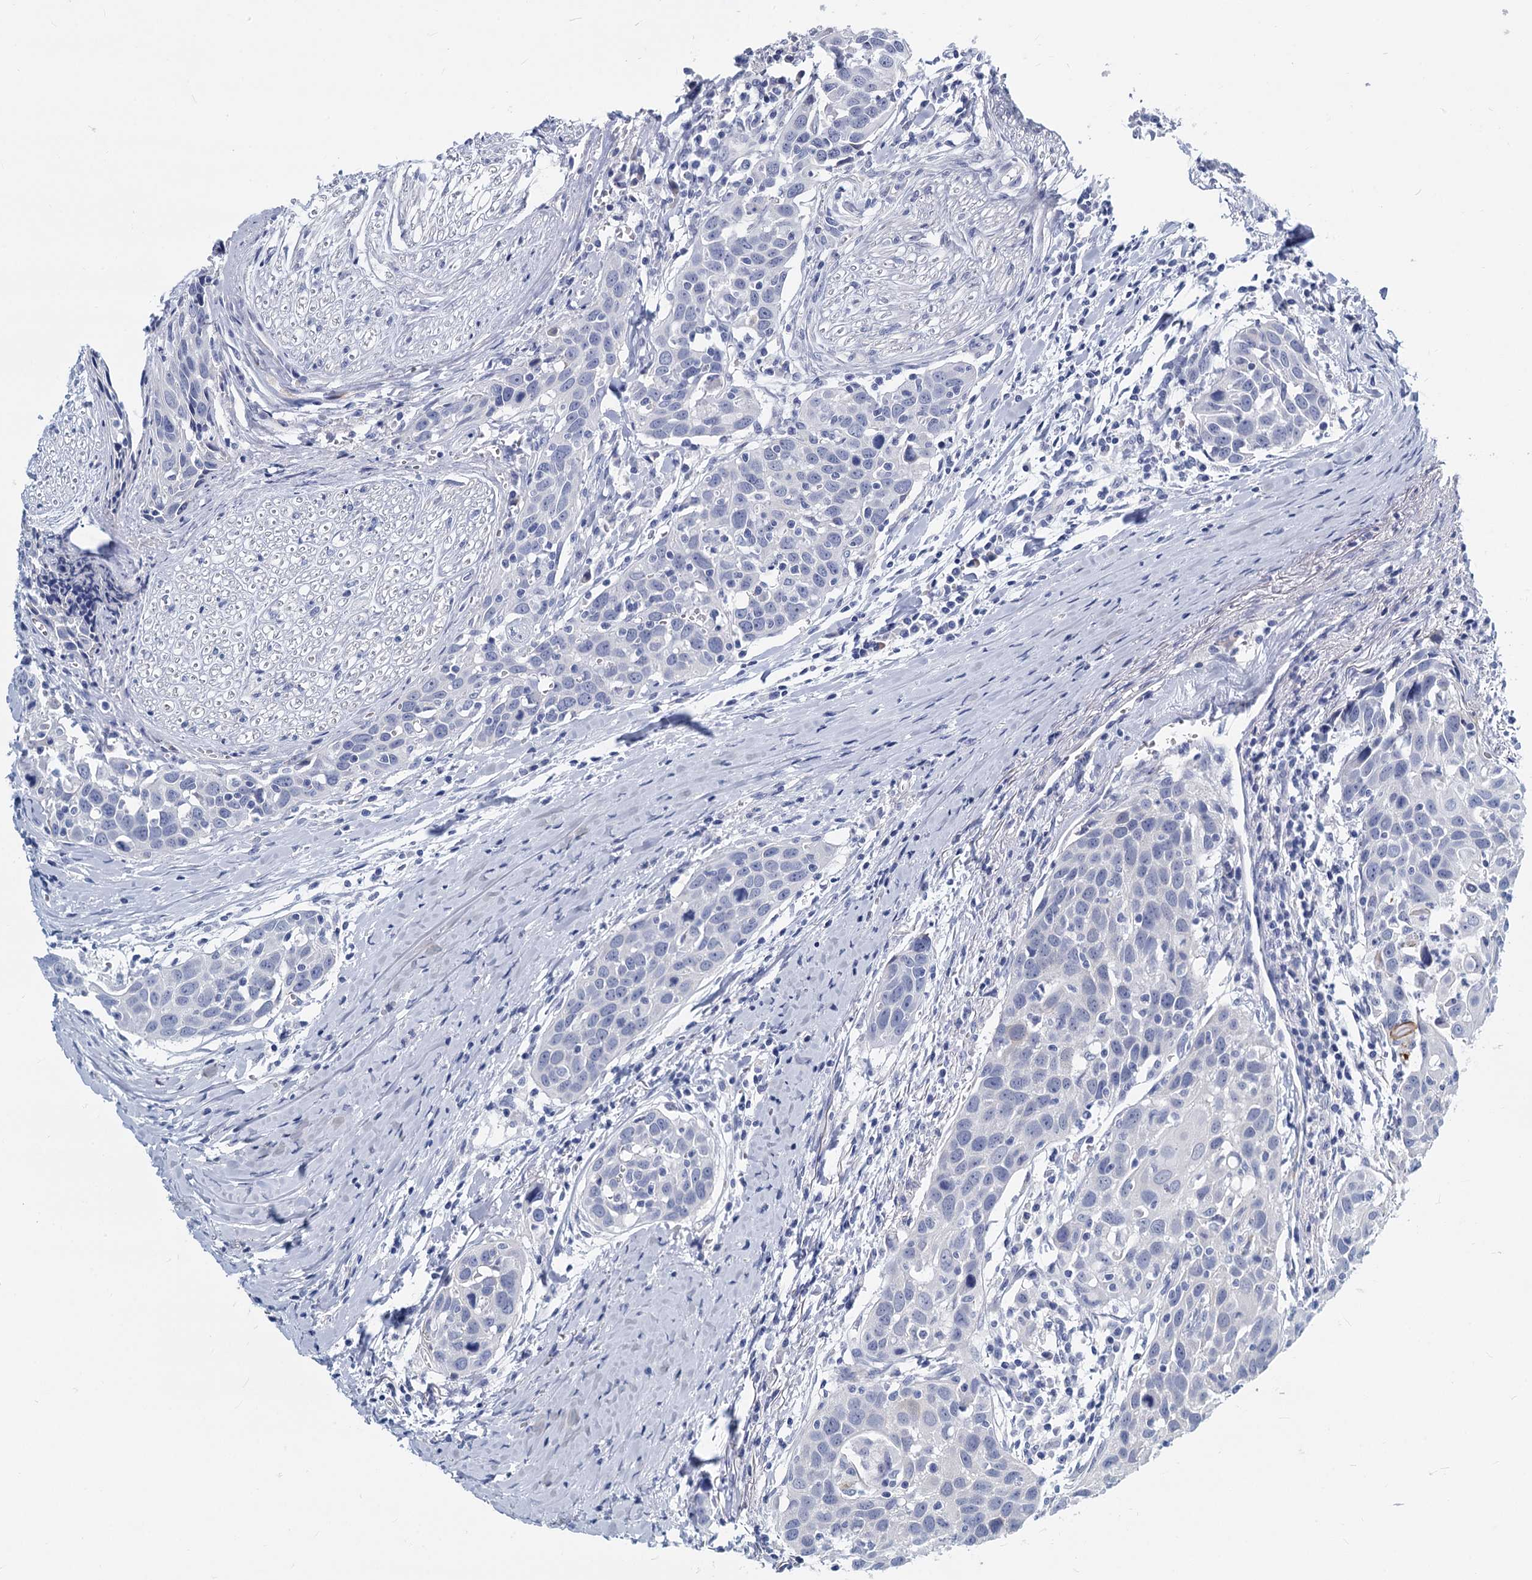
{"staining": {"intensity": "negative", "quantity": "none", "location": "none"}, "tissue": "head and neck cancer", "cell_type": "Tumor cells", "image_type": "cancer", "snomed": [{"axis": "morphology", "description": "Squamous cell carcinoma, NOS"}, {"axis": "topography", "description": "Oral tissue"}, {"axis": "topography", "description": "Head-Neck"}], "caption": "Tumor cells show no significant staining in head and neck cancer (squamous cell carcinoma).", "gene": "GSTM3", "patient": {"sex": "female", "age": 50}}